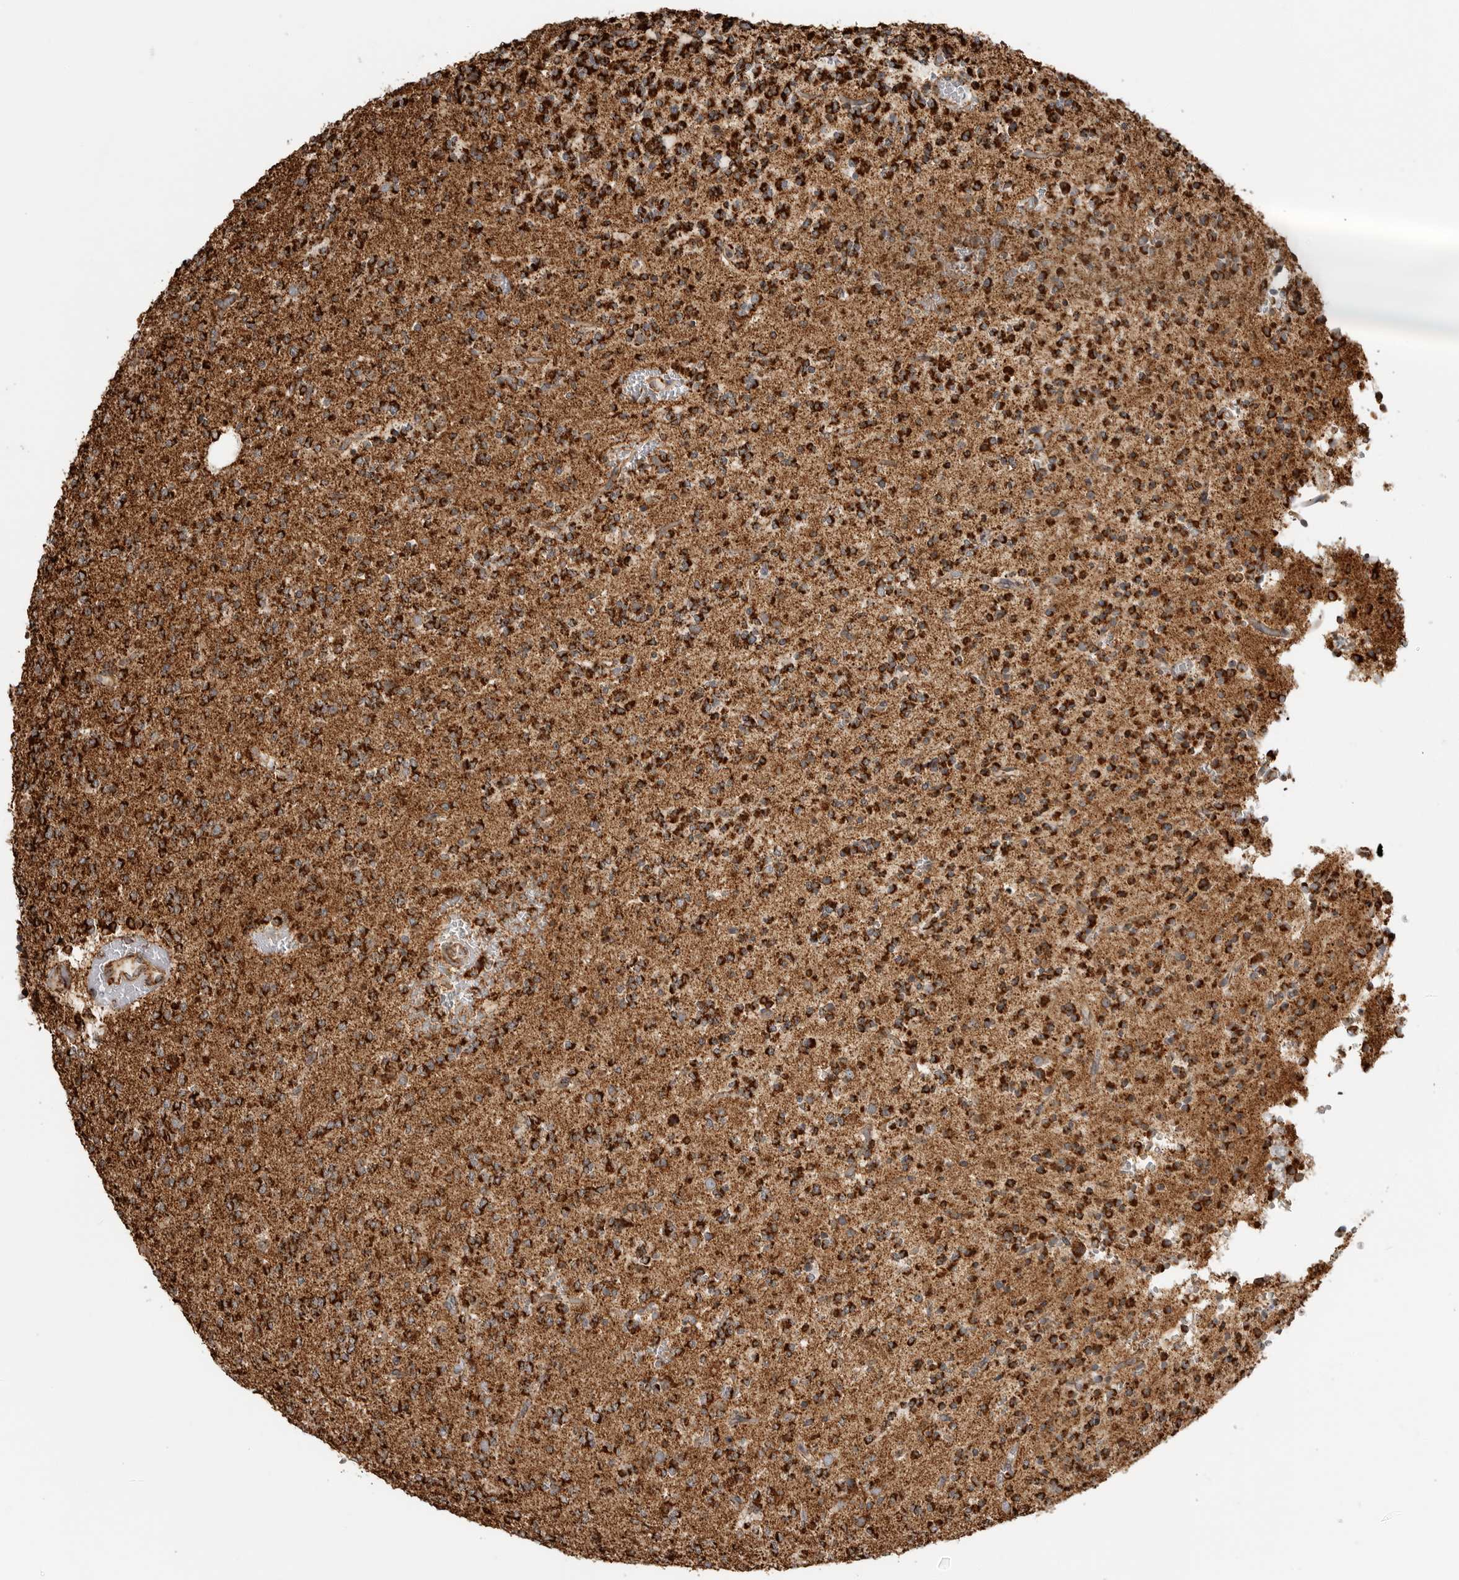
{"staining": {"intensity": "strong", "quantity": ">75%", "location": "cytoplasmic/membranous"}, "tissue": "glioma", "cell_type": "Tumor cells", "image_type": "cancer", "snomed": [{"axis": "morphology", "description": "Glioma, malignant, Low grade"}, {"axis": "topography", "description": "Brain"}], "caption": "Immunohistochemical staining of human malignant glioma (low-grade) reveals high levels of strong cytoplasmic/membranous protein expression in about >75% of tumor cells.", "gene": "BMP2K", "patient": {"sex": "male", "age": 38}}